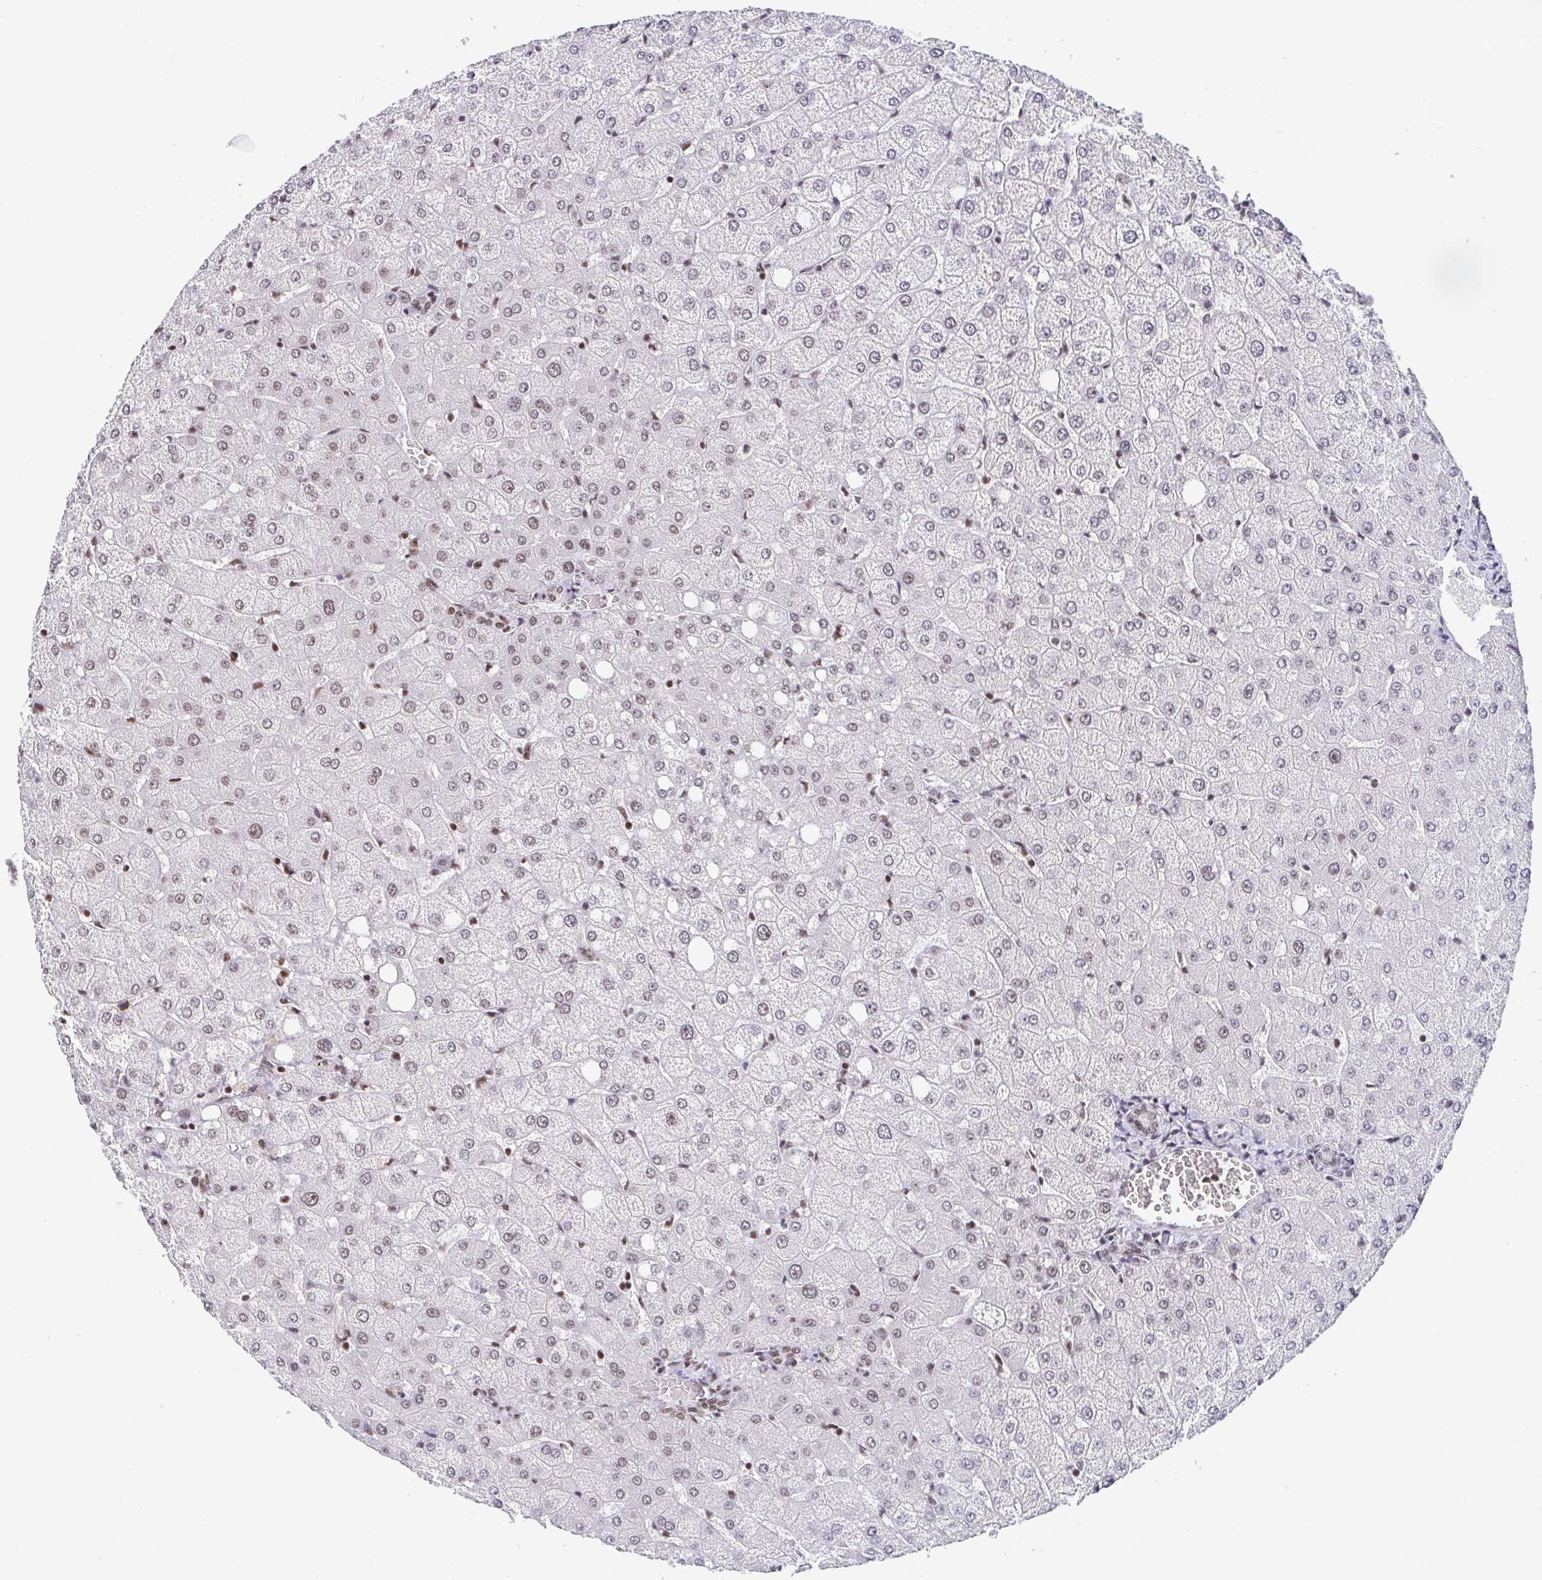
{"staining": {"intensity": "weak", "quantity": "25%-75%", "location": "nuclear"}, "tissue": "liver", "cell_type": "Cholangiocytes", "image_type": "normal", "snomed": [{"axis": "morphology", "description": "Normal tissue, NOS"}, {"axis": "topography", "description": "Liver"}], "caption": "Liver stained with immunohistochemistry exhibits weak nuclear staining in approximately 25%-75% of cholangiocytes. (brown staining indicates protein expression, while blue staining denotes nuclei).", "gene": "CTCF", "patient": {"sex": "female", "age": 54}}